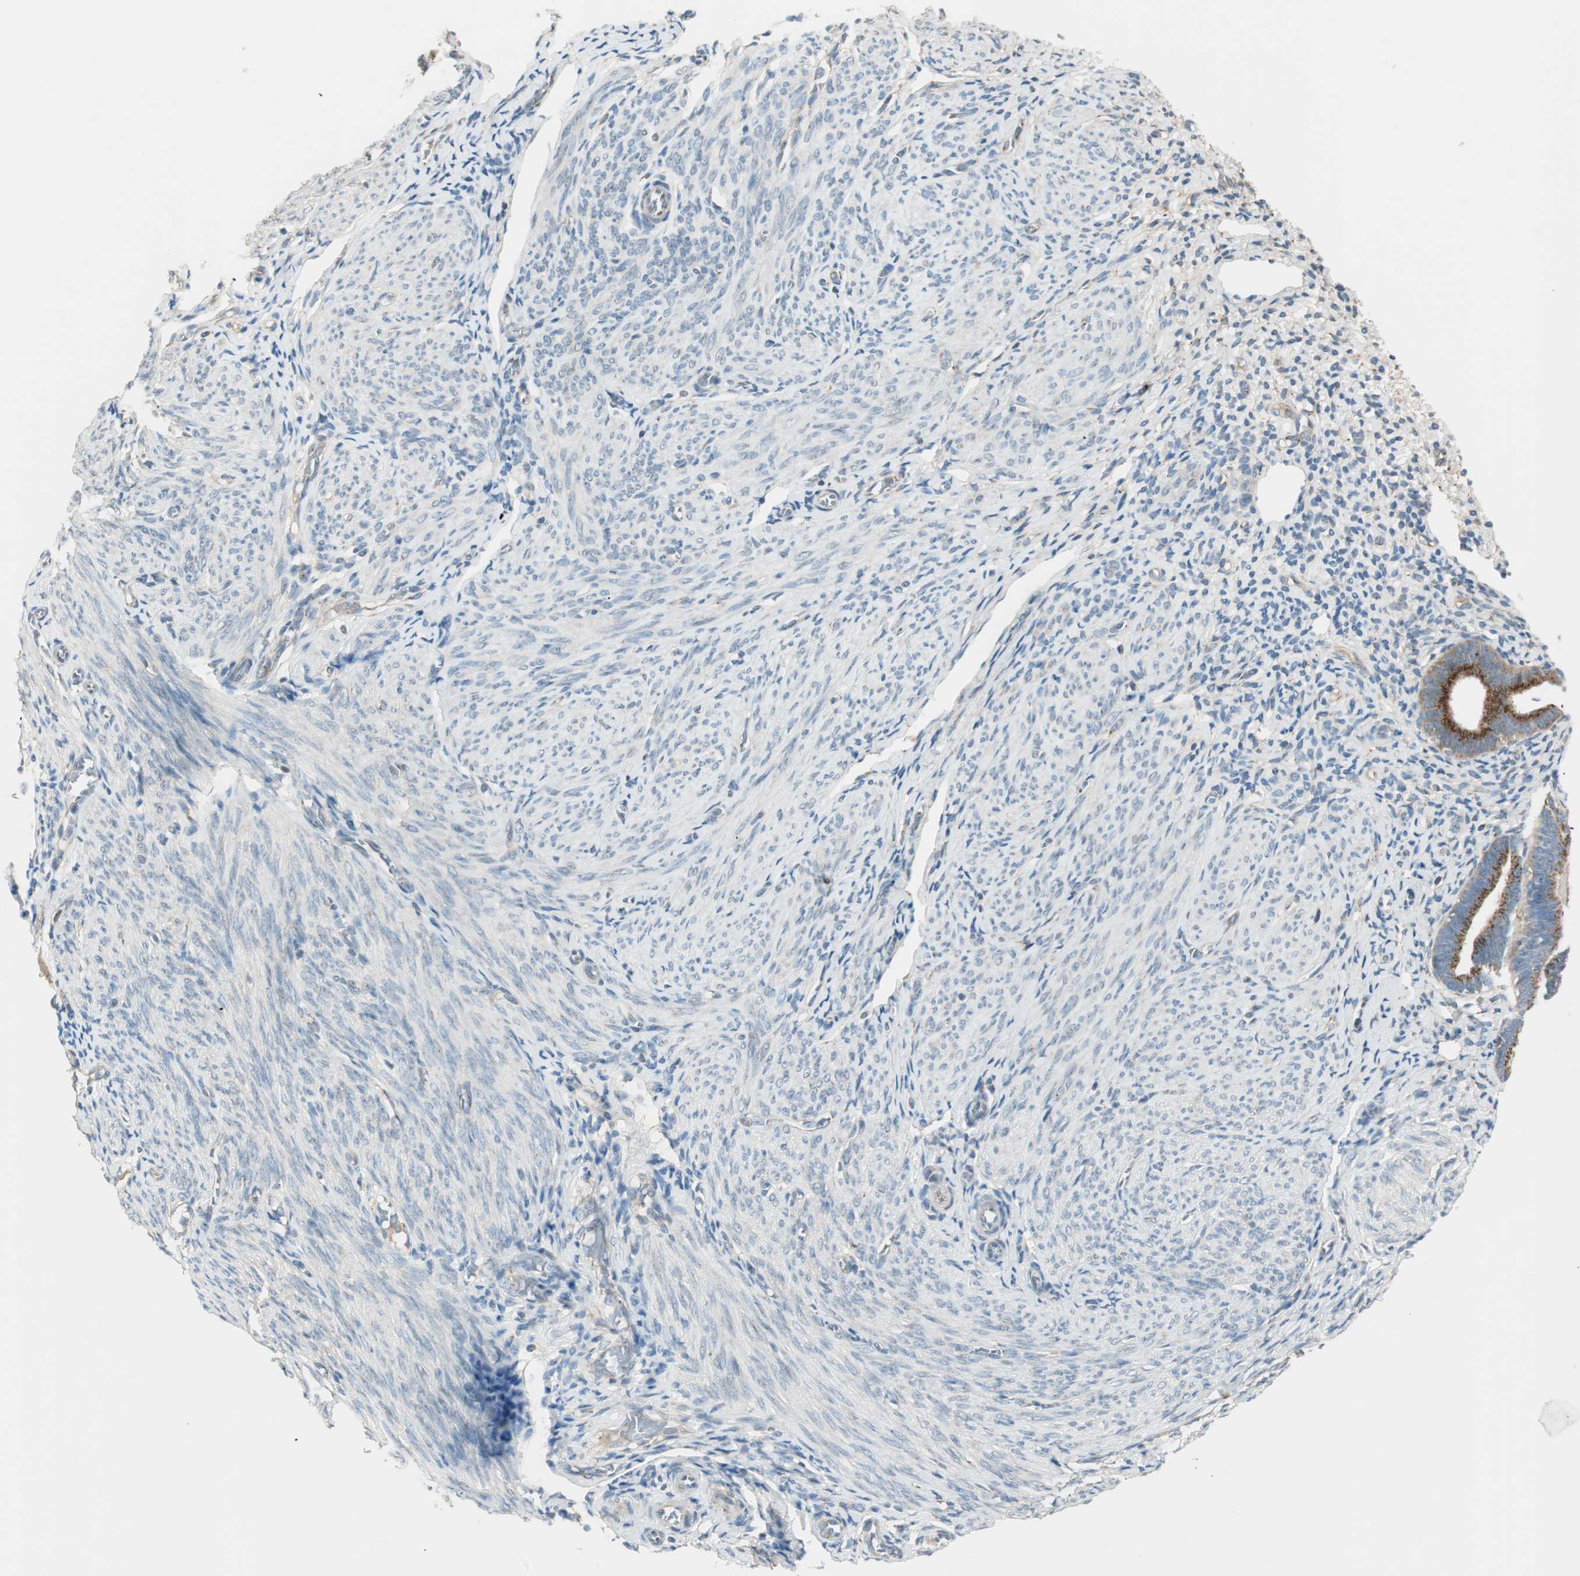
{"staining": {"intensity": "weak", "quantity": "<25%", "location": "cytoplasmic/membranous"}, "tissue": "endometrium", "cell_type": "Cells in endometrial stroma", "image_type": "normal", "snomed": [{"axis": "morphology", "description": "Normal tissue, NOS"}, {"axis": "topography", "description": "Endometrium"}], "caption": "The immunohistochemistry photomicrograph has no significant staining in cells in endometrial stroma of endometrium.", "gene": "SEC16A", "patient": {"sex": "female", "age": 61}}